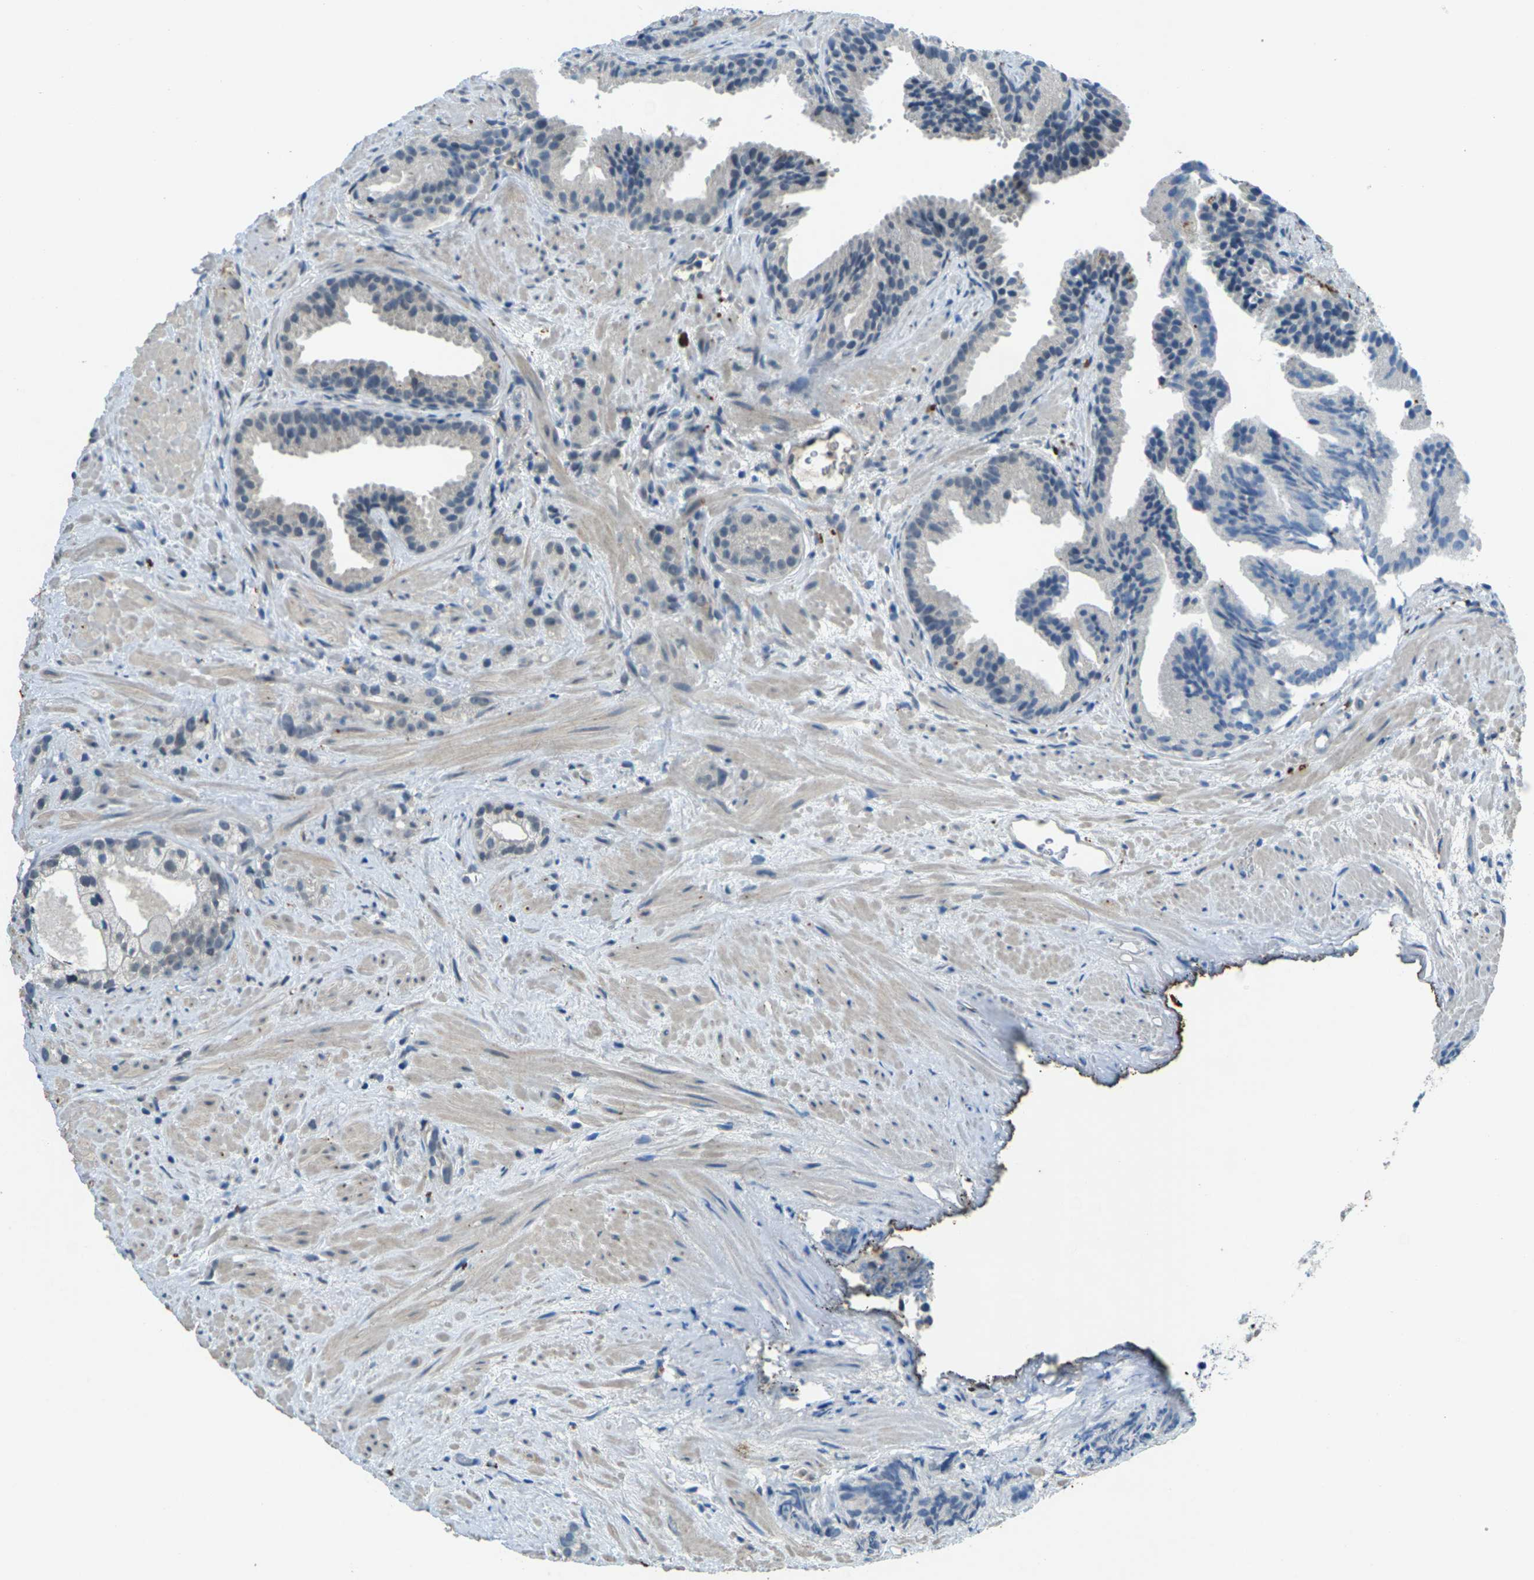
{"staining": {"intensity": "negative", "quantity": "none", "location": "none"}, "tissue": "prostate cancer", "cell_type": "Tumor cells", "image_type": "cancer", "snomed": [{"axis": "morphology", "description": "Adenocarcinoma, Low grade"}, {"axis": "topography", "description": "Prostate"}], "caption": "Immunohistochemistry image of neoplastic tissue: human adenocarcinoma (low-grade) (prostate) stained with DAB (3,3'-diaminobenzidine) demonstrates no significant protein staining in tumor cells.", "gene": "SIGLEC14", "patient": {"sex": "male", "age": 89}}